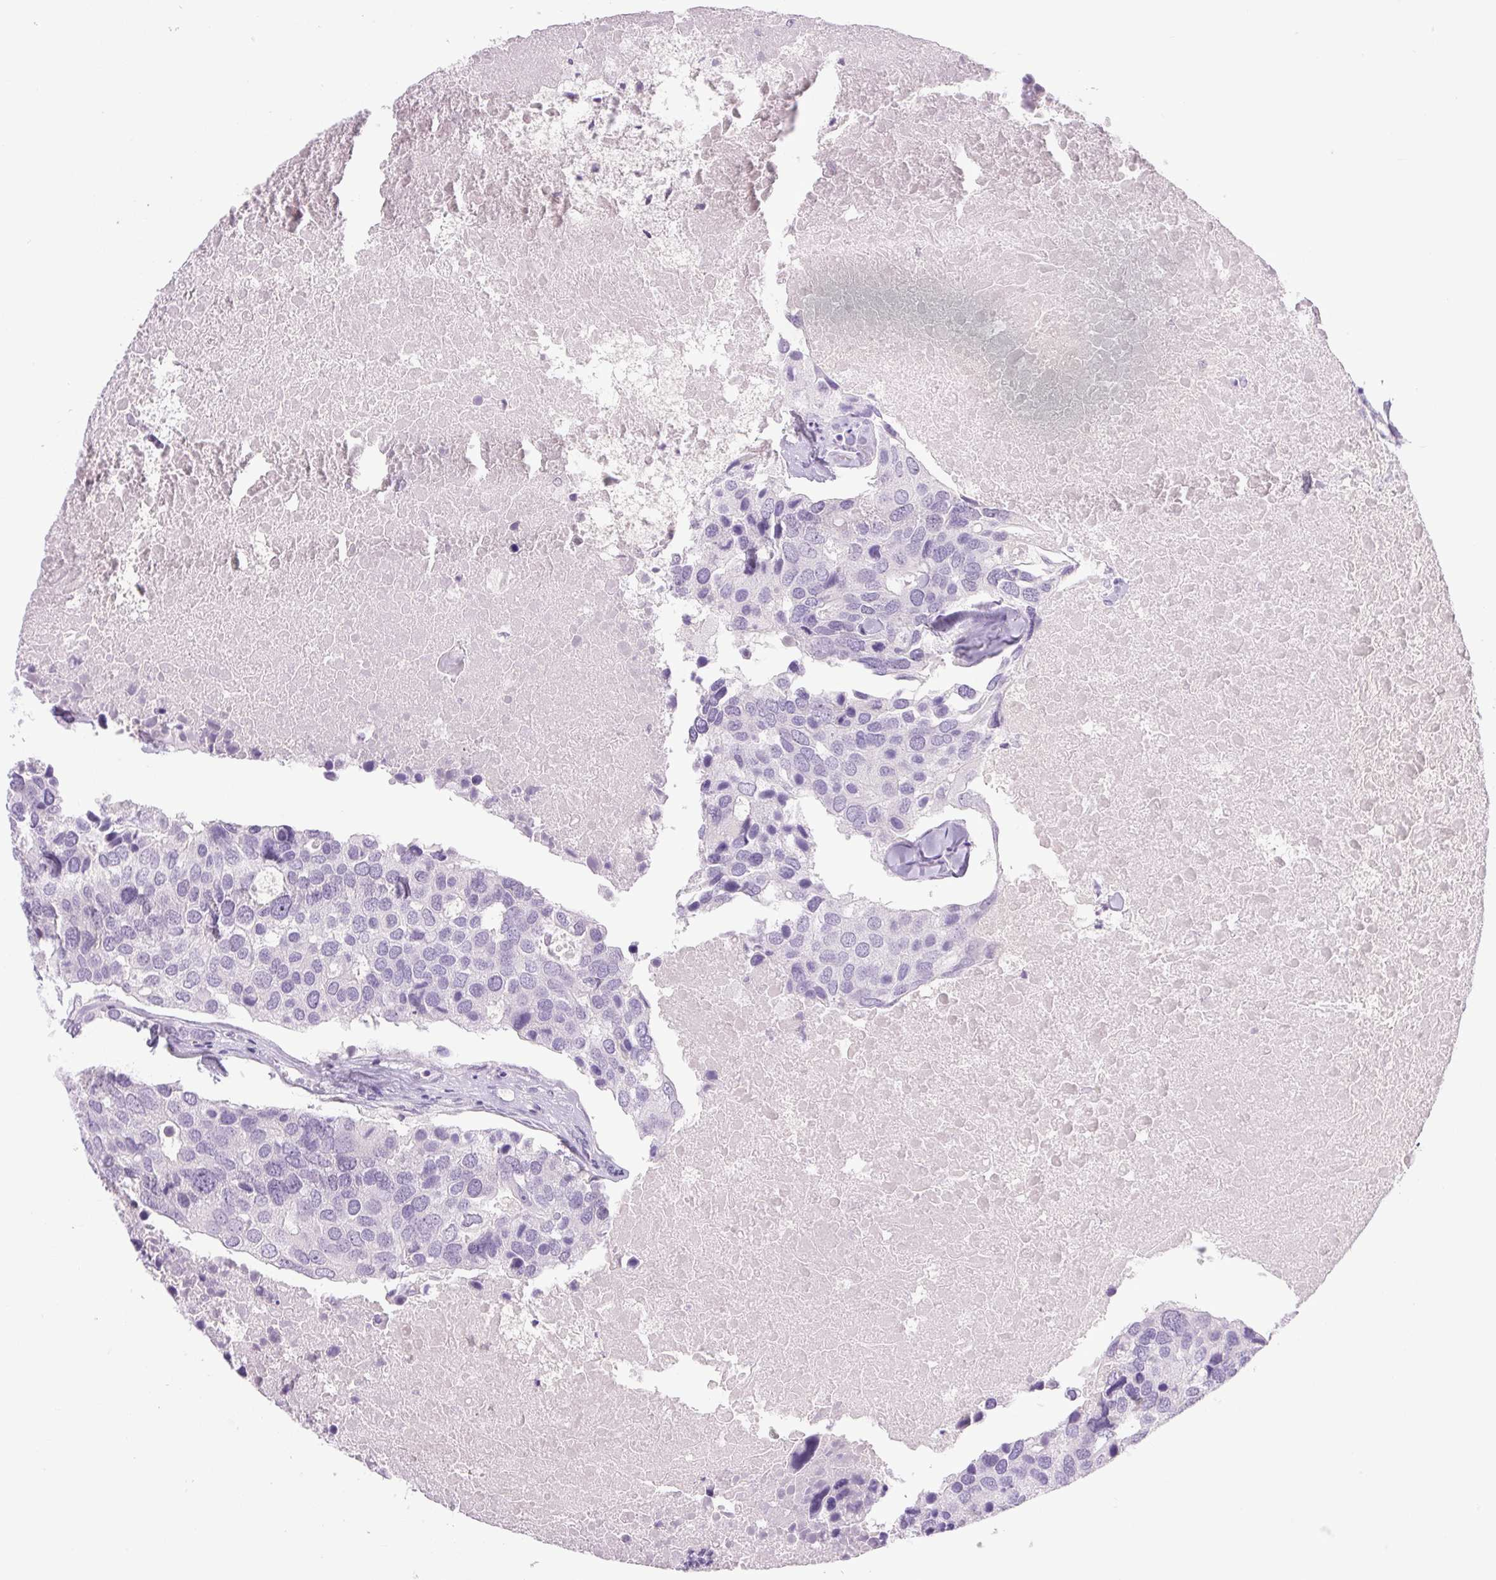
{"staining": {"intensity": "negative", "quantity": "none", "location": "none"}, "tissue": "breast cancer", "cell_type": "Tumor cells", "image_type": "cancer", "snomed": [{"axis": "morphology", "description": "Duct carcinoma"}, {"axis": "topography", "description": "Breast"}], "caption": "This is an immunohistochemistry image of breast infiltrating ductal carcinoma. There is no staining in tumor cells.", "gene": "COL9A2", "patient": {"sex": "female", "age": 83}}